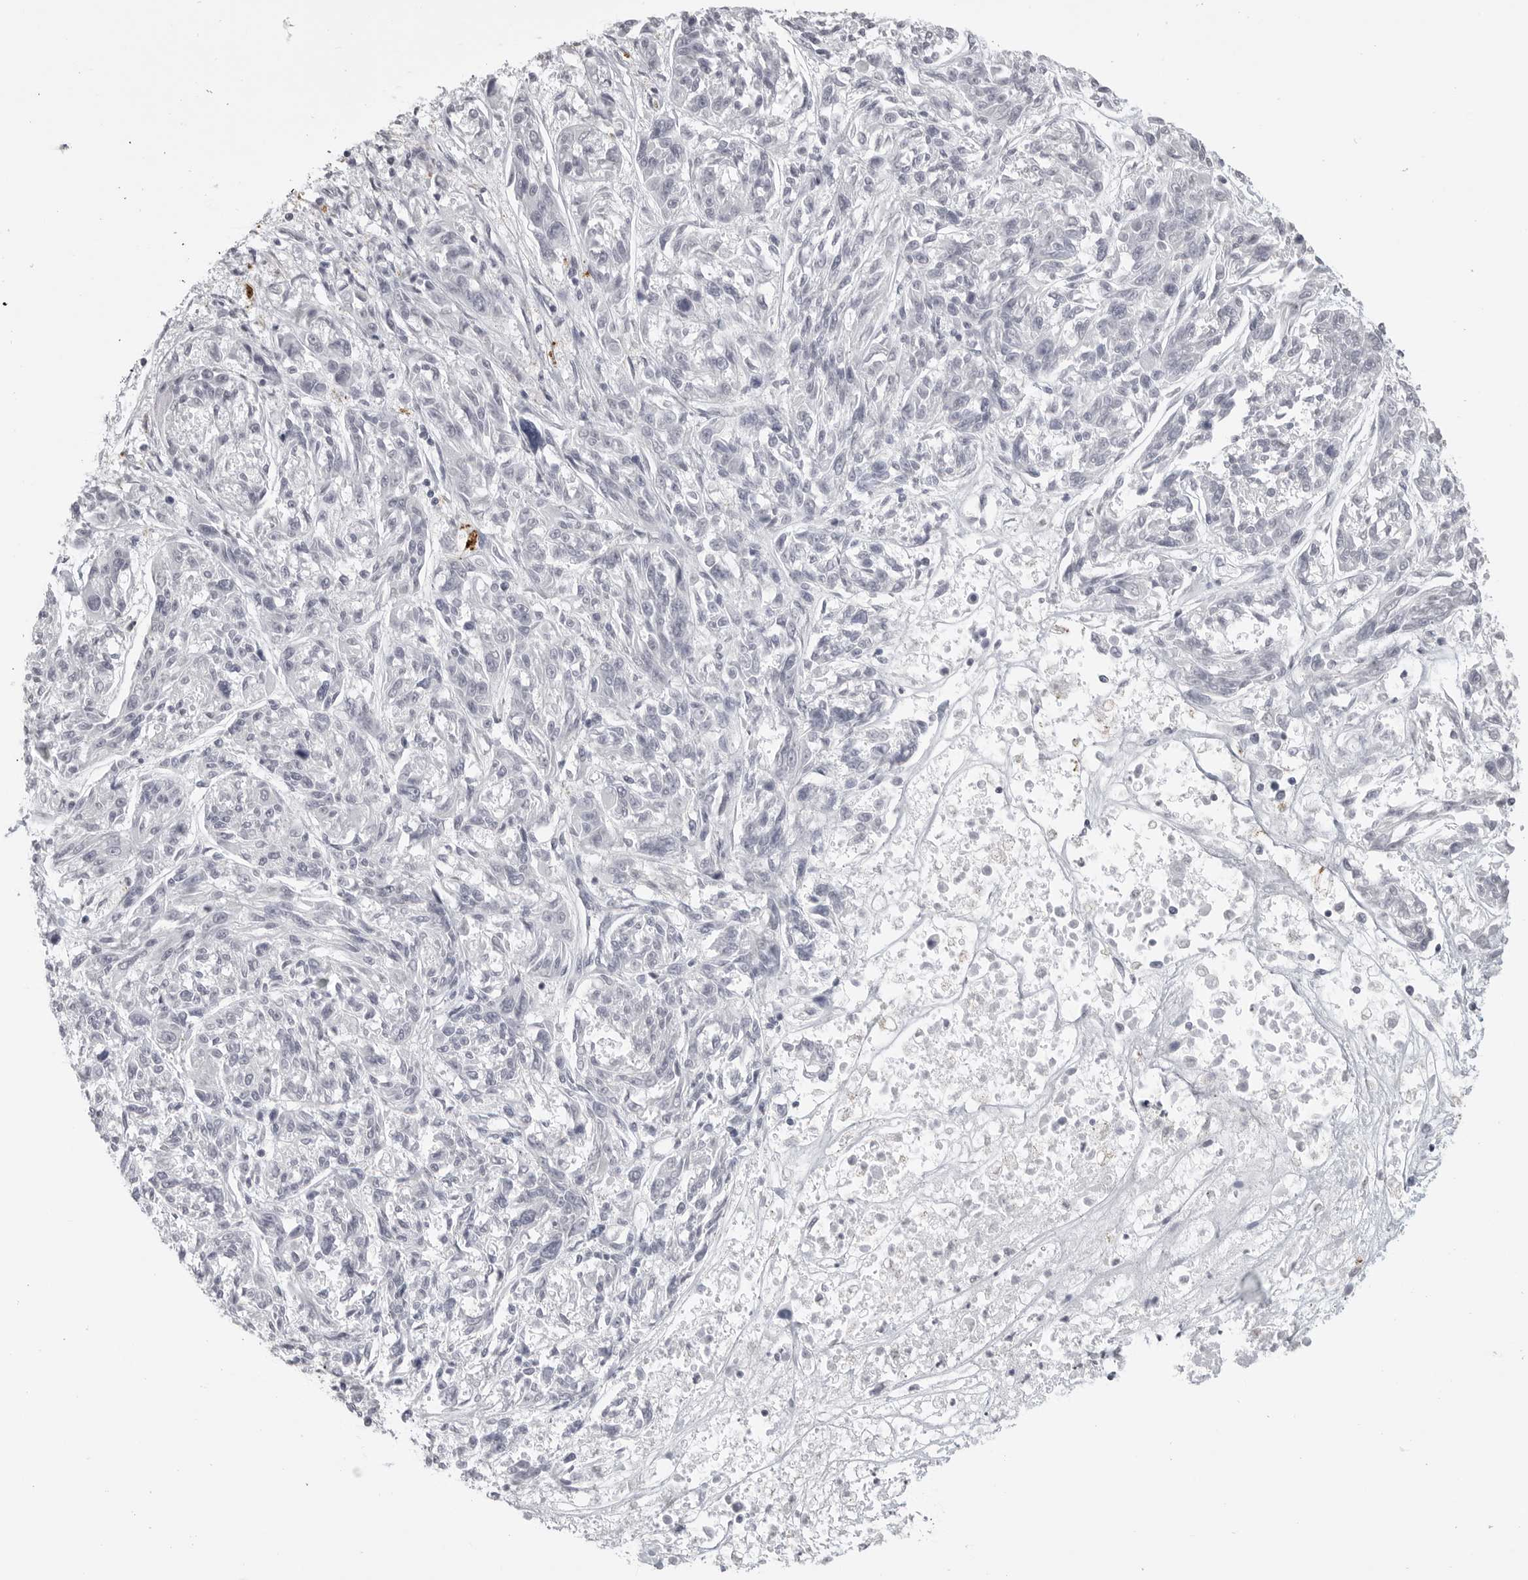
{"staining": {"intensity": "negative", "quantity": "none", "location": "none"}, "tissue": "melanoma", "cell_type": "Tumor cells", "image_type": "cancer", "snomed": [{"axis": "morphology", "description": "Malignant melanoma, NOS"}, {"axis": "topography", "description": "Skin"}], "caption": "High magnification brightfield microscopy of malignant melanoma stained with DAB (3,3'-diaminobenzidine) (brown) and counterstained with hematoxylin (blue): tumor cells show no significant staining.", "gene": "PRSS1", "patient": {"sex": "male", "age": 53}}